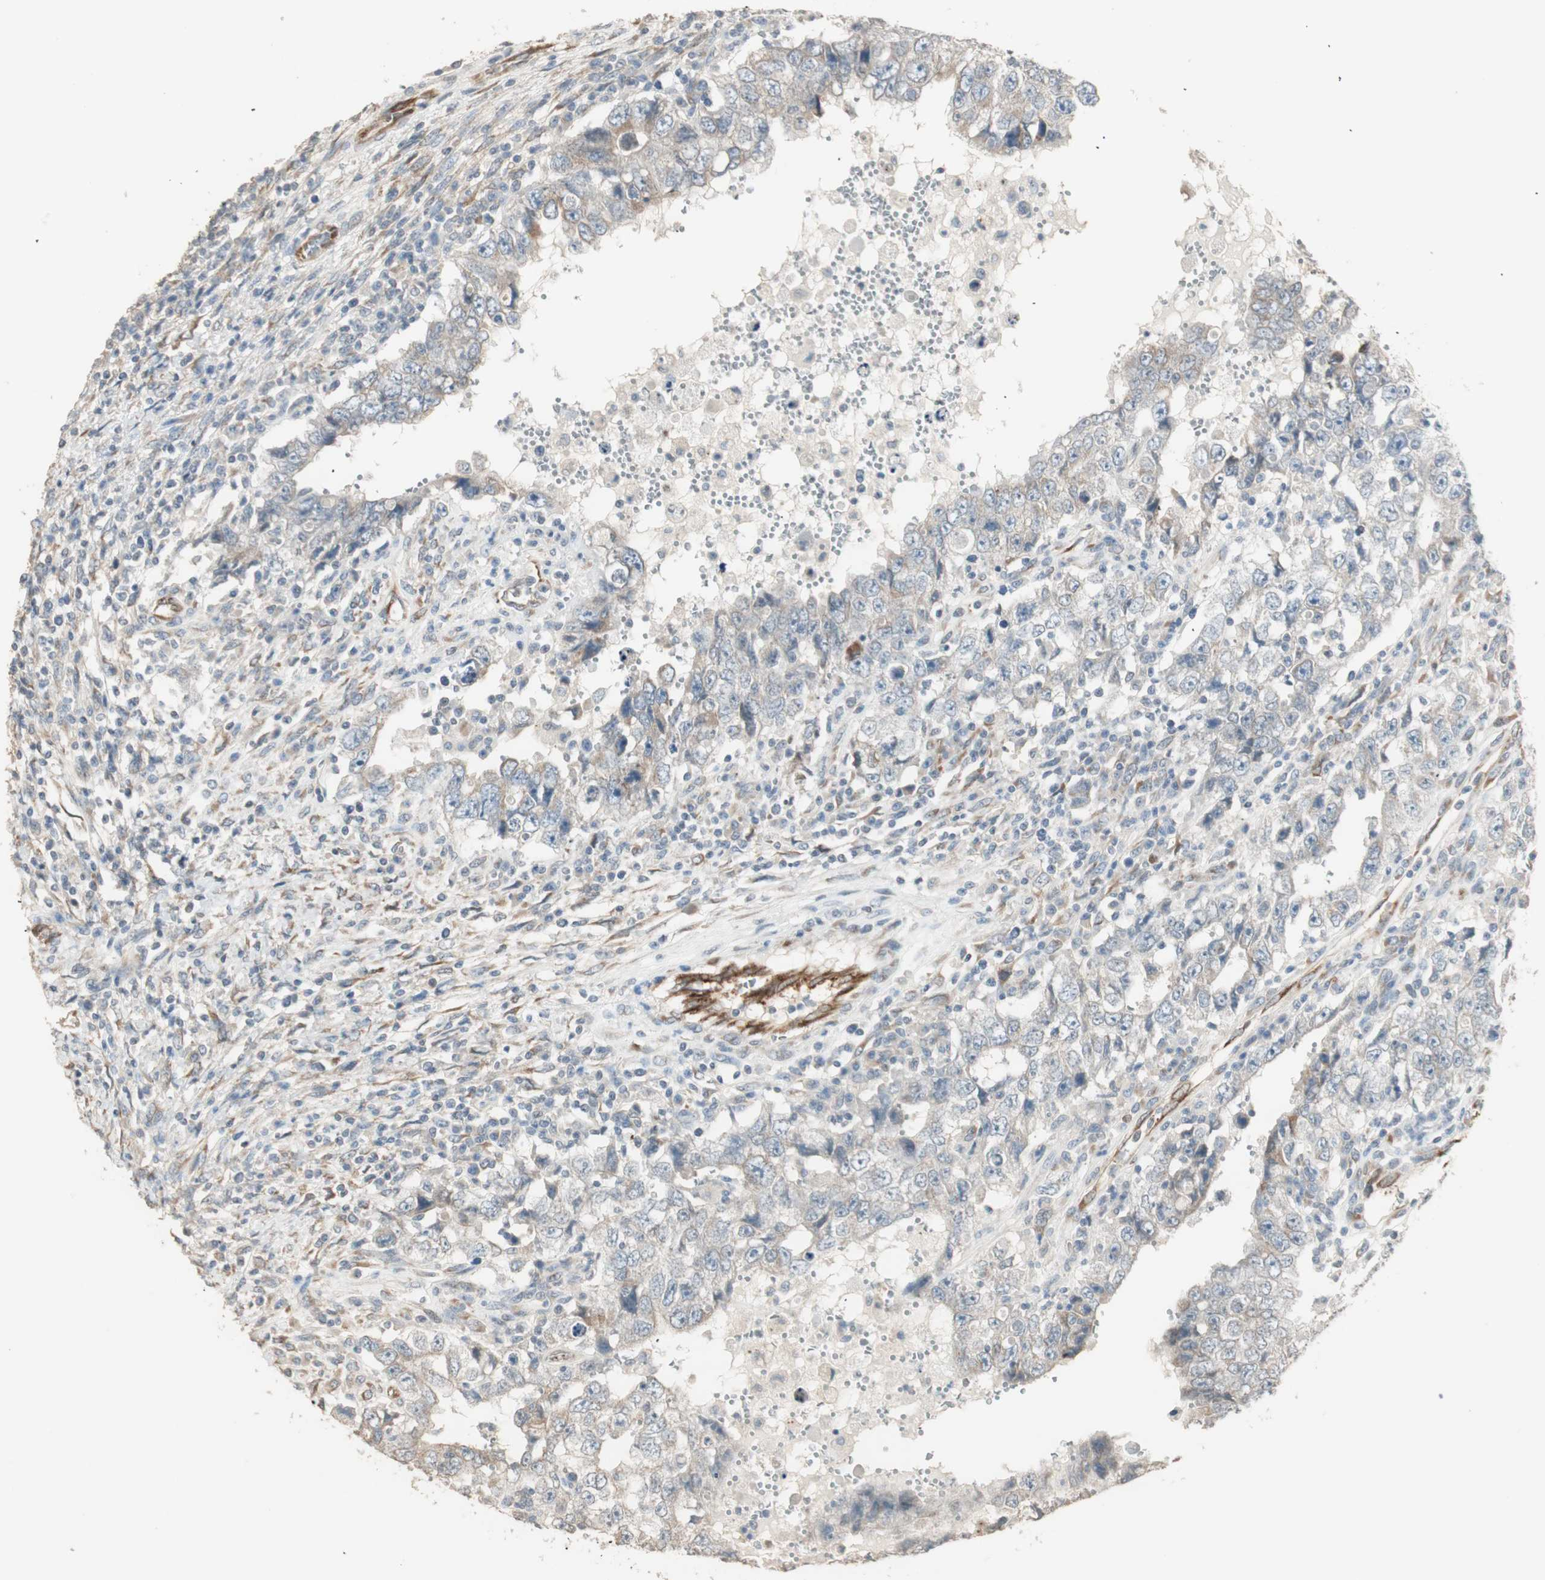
{"staining": {"intensity": "weak", "quantity": "<25%", "location": "cytoplasmic/membranous"}, "tissue": "testis cancer", "cell_type": "Tumor cells", "image_type": "cancer", "snomed": [{"axis": "morphology", "description": "Carcinoma, Embryonal, NOS"}, {"axis": "topography", "description": "Testis"}], "caption": "High magnification brightfield microscopy of testis cancer (embryonal carcinoma) stained with DAB (3,3'-diaminobenzidine) (brown) and counterstained with hematoxylin (blue): tumor cells show no significant staining. (Brightfield microscopy of DAB (3,3'-diaminobenzidine) IHC at high magnification).", "gene": "TASOR", "patient": {"sex": "male", "age": 26}}